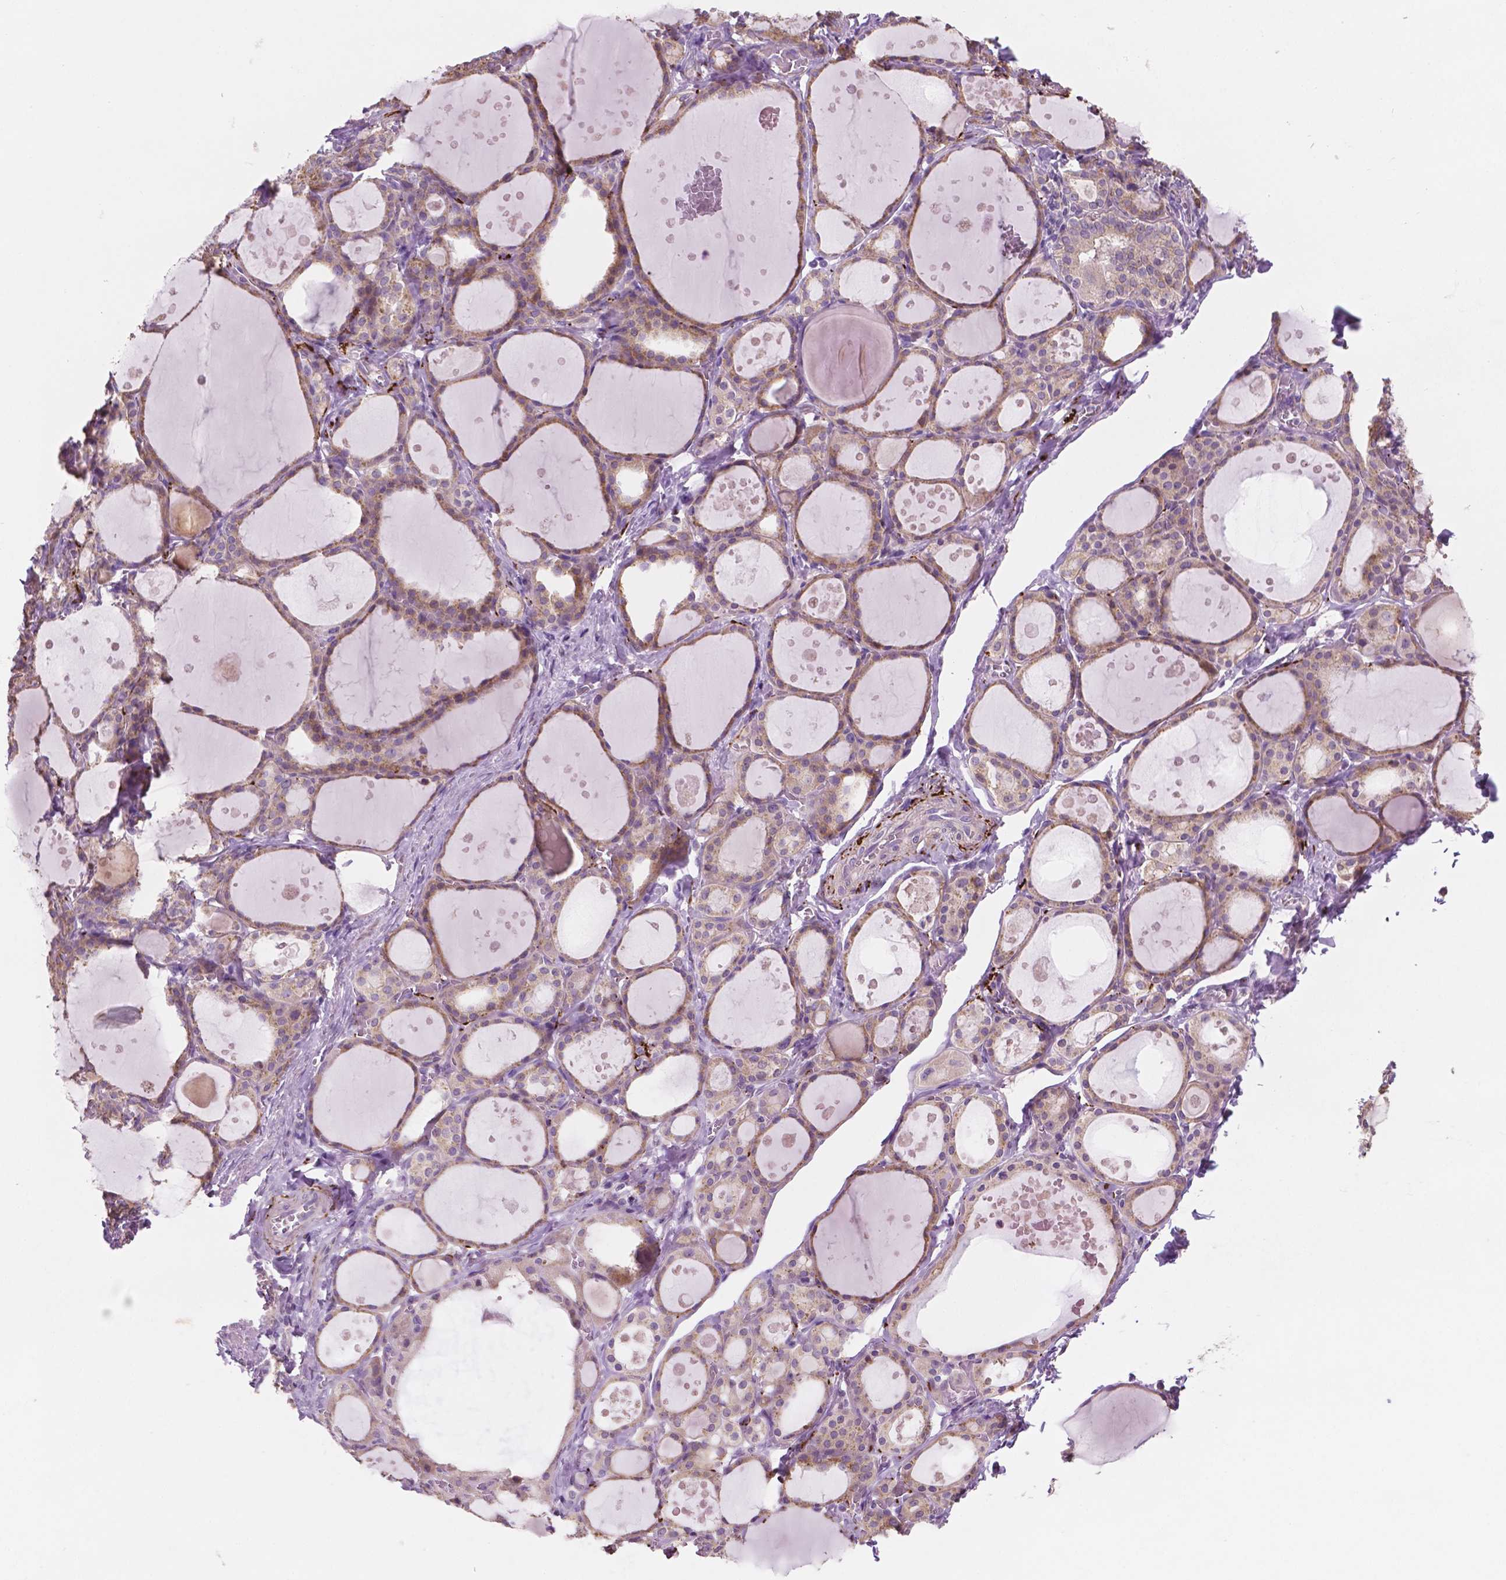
{"staining": {"intensity": "moderate", "quantity": ">75%", "location": "cytoplasmic/membranous"}, "tissue": "thyroid gland", "cell_type": "Glandular cells", "image_type": "normal", "snomed": [{"axis": "morphology", "description": "Normal tissue, NOS"}, {"axis": "topography", "description": "Thyroid gland"}], "caption": "DAB immunohistochemical staining of unremarkable thyroid gland demonstrates moderate cytoplasmic/membranous protein positivity in about >75% of glandular cells.", "gene": "LRP1B", "patient": {"sex": "male", "age": 68}}